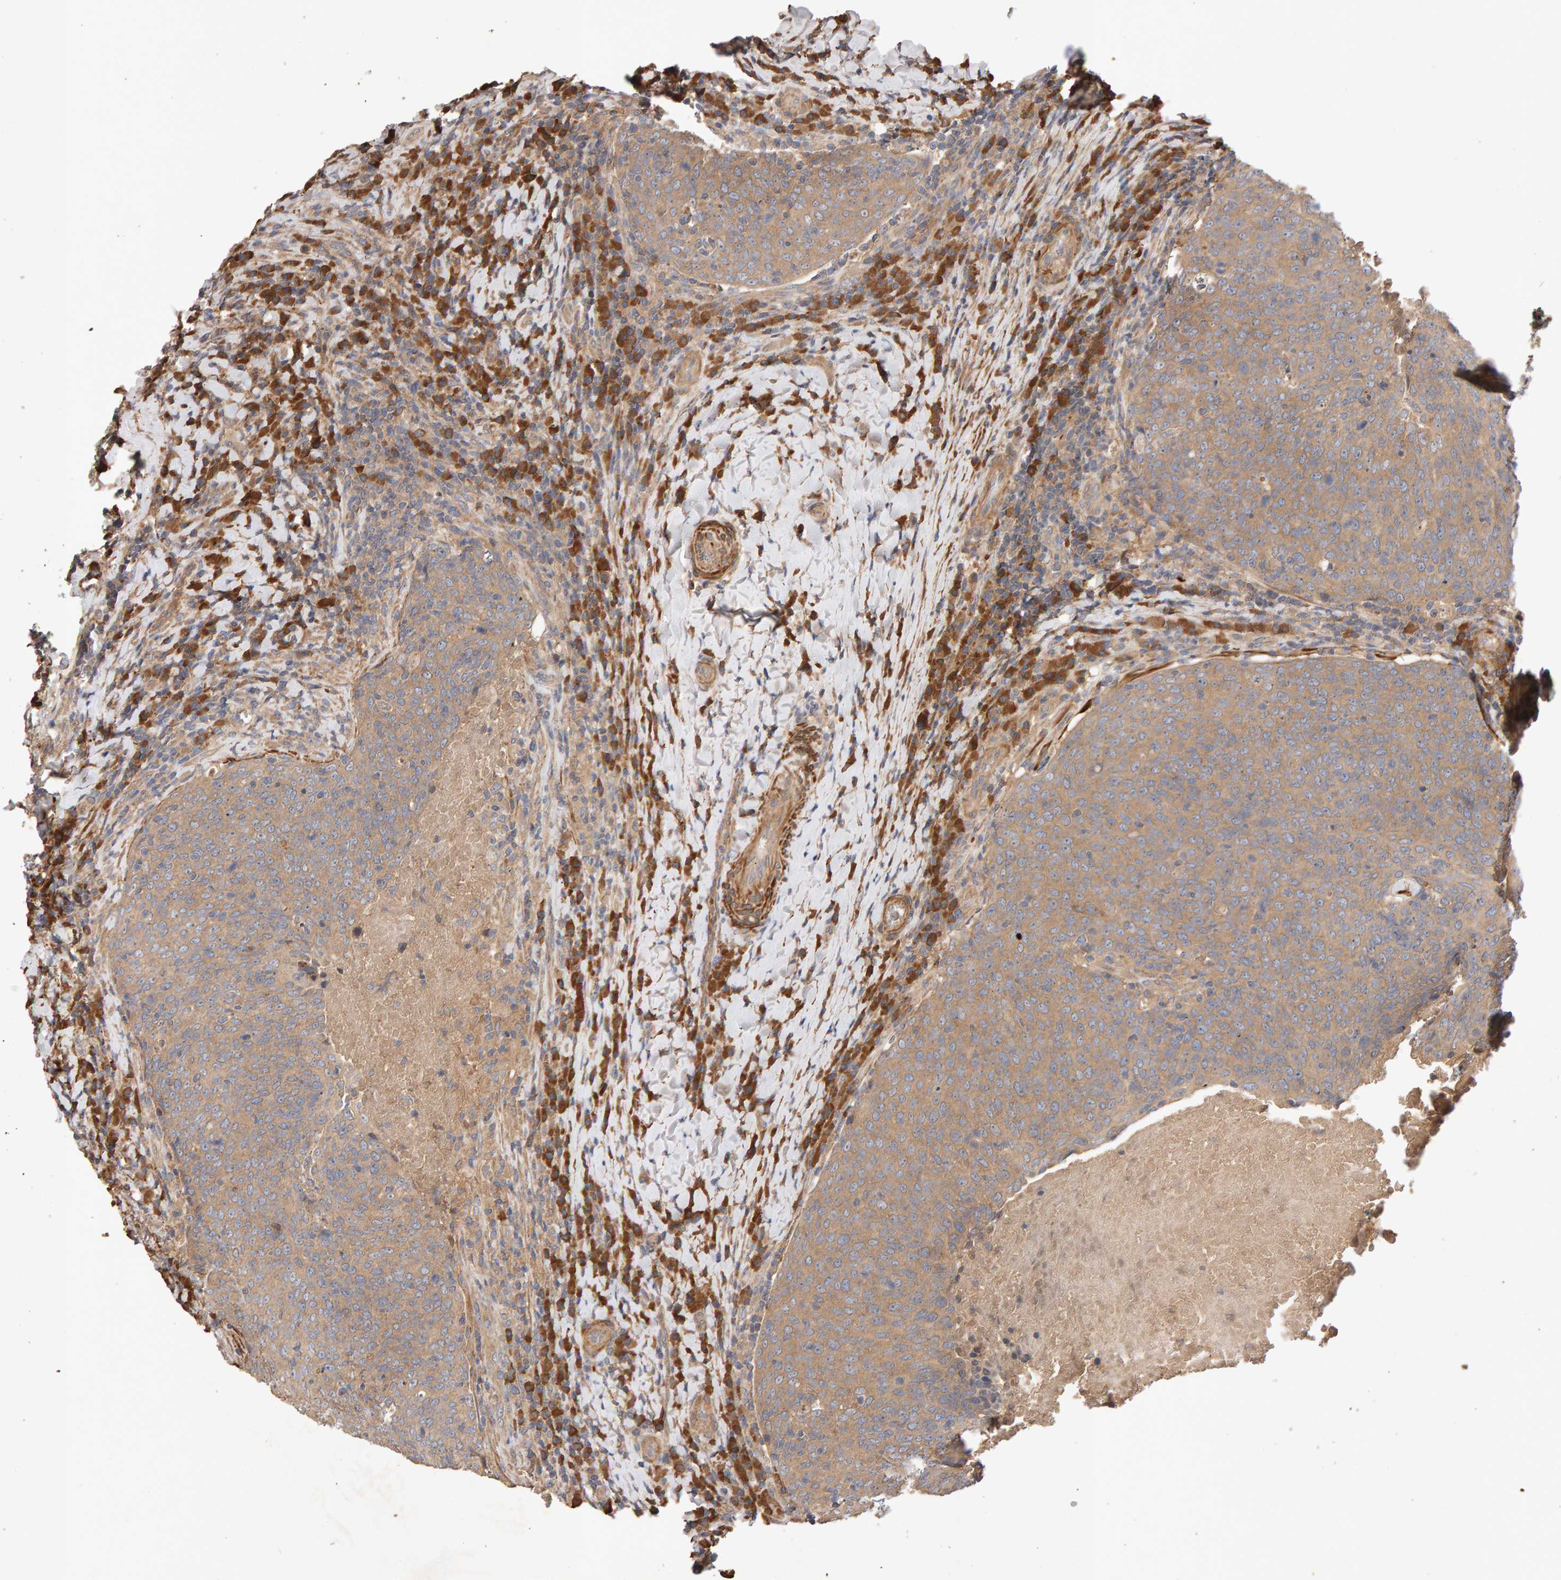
{"staining": {"intensity": "weak", "quantity": ">75%", "location": "cytoplasmic/membranous"}, "tissue": "head and neck cancer", "cell_type": "Tumor cells", "image_type": "cancer", "snomed": [{"axis": "morphology", "description": "Squamous cell carcinoma, NOS"}, {"axis": "morphology", "description": "Squamous cell carcinoma, metastatic, NOS"}, {"axis": "topography", "description": "Lymph node"}, {"axis": "topography", "description": "Head-Neck"}], "caption": "IHC micrograph of human head and neck squamous cell carcinoma stained for a protein (brown), which displays low levels of weak cytoplasmic/membranous positivity in approximately >75% of tumor cells.", "gene": "RNF19A", "patient": {"sex": "male", "age": 62}}